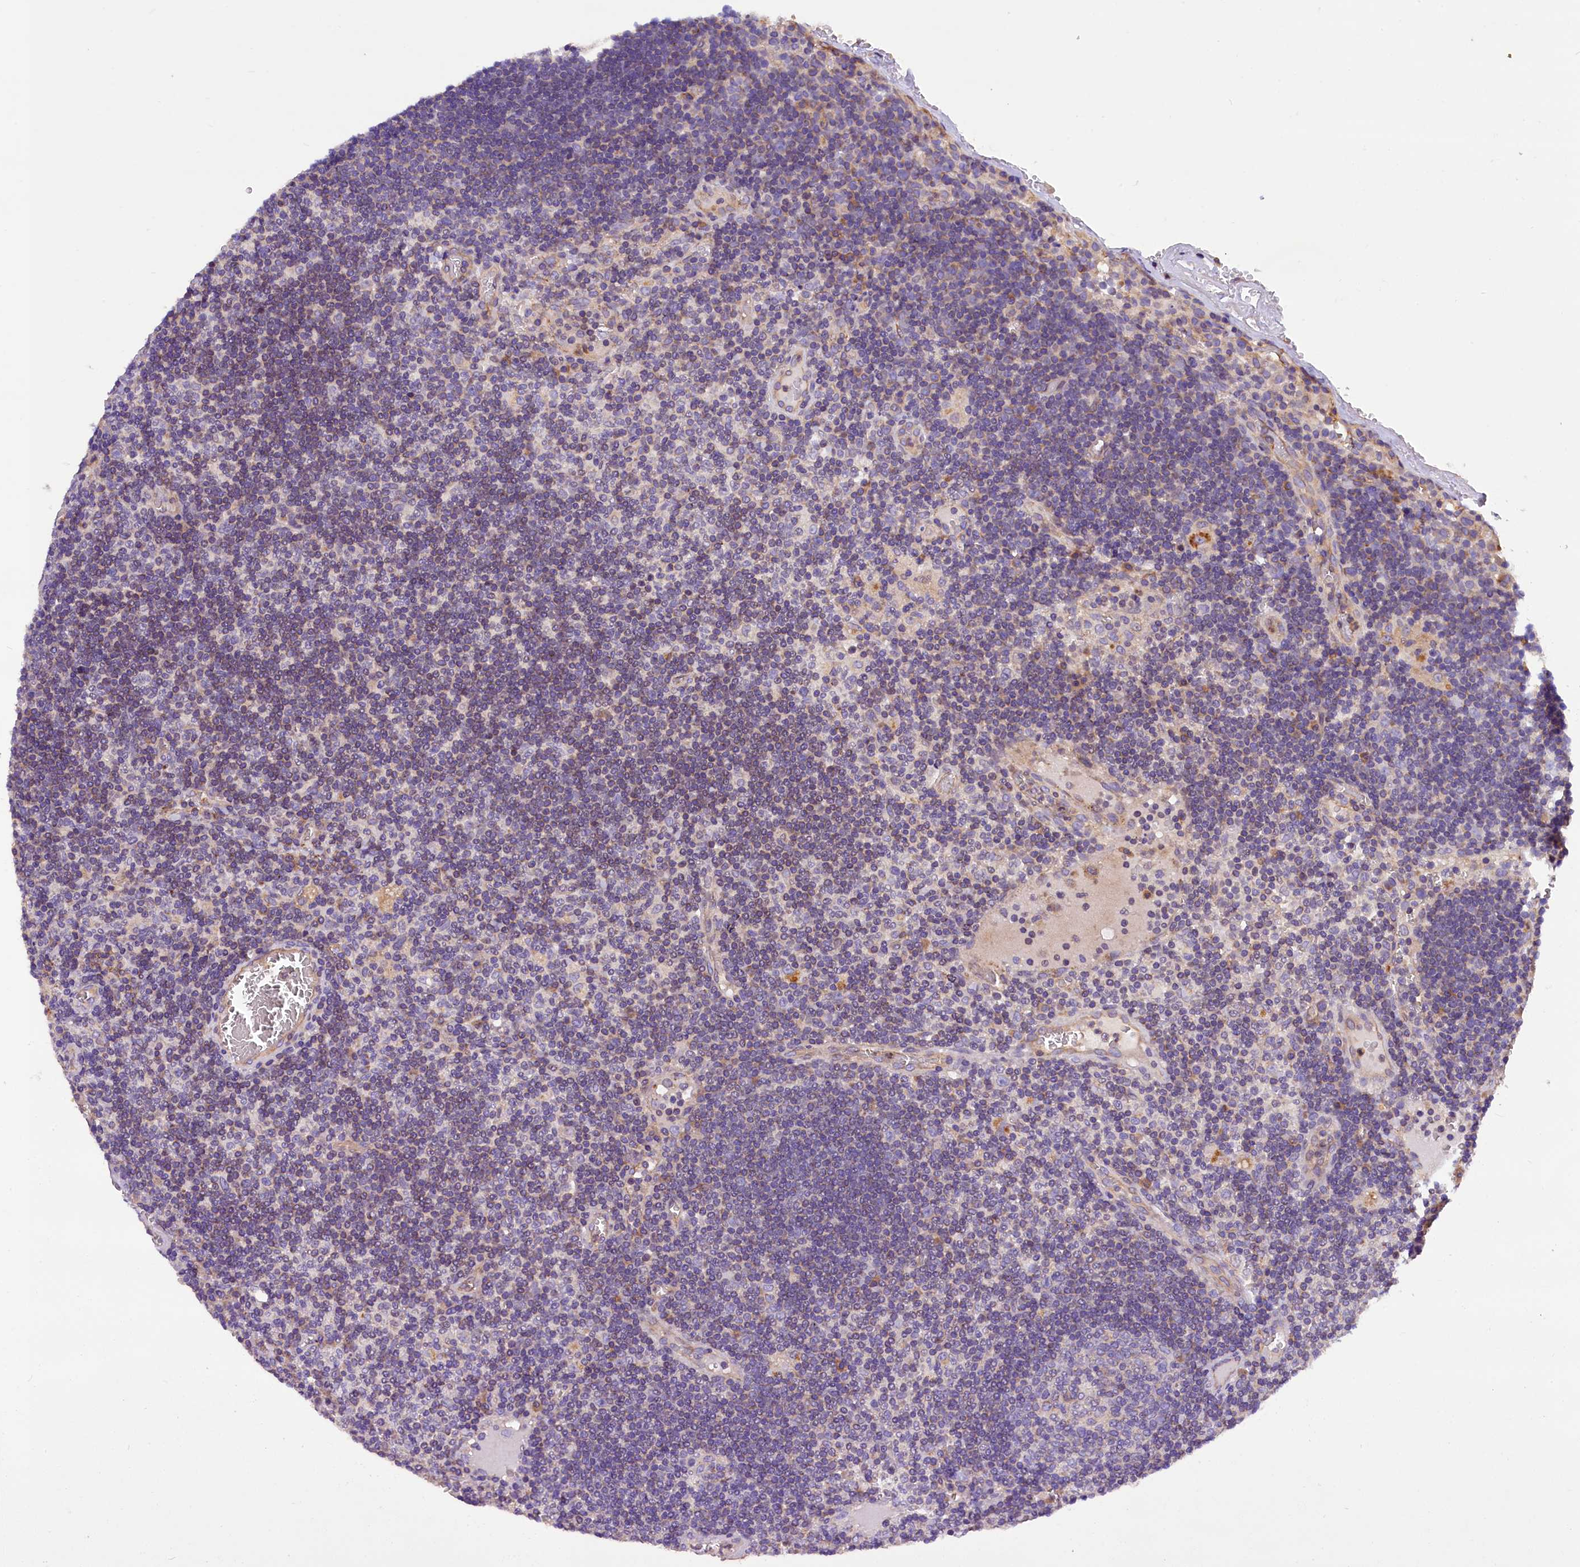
{"staining": {"intensity": "negative", "quantity": "none", "location": "none"}, "tissue": "lymph node", "cell_type": "Germinal center cells", "image_type": "normal", "snomed": [{"axis": "morphology", "description": "Normal tissue, NOS"}, {"axis": "topography", "description": "Lymph node"}], "caption": "The IHC micrograph has no significant expression in germinal center cells of lymph node.", "gene": "ERMARD", "patient": {"sex": "female", "age": 73}}